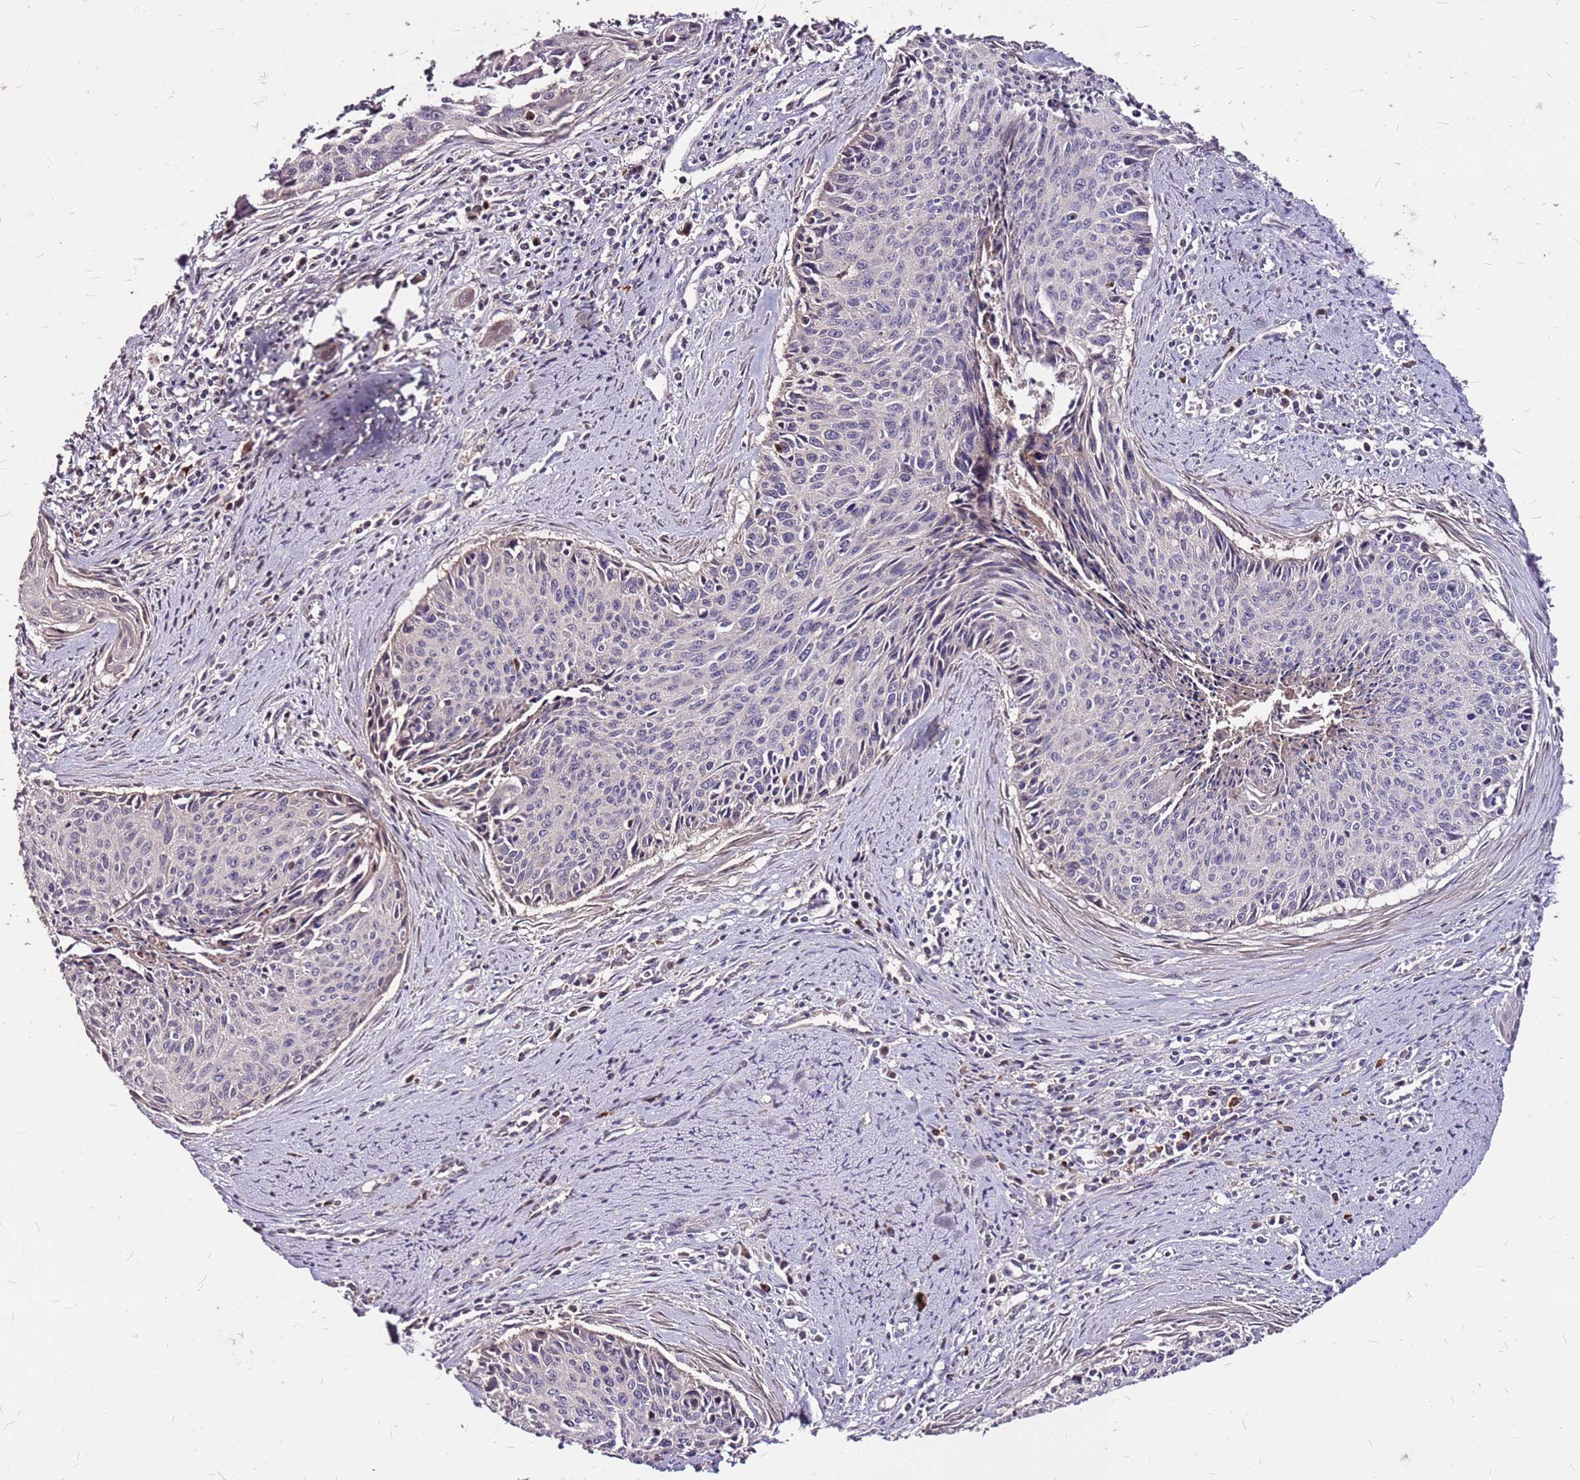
{"staining": {"intensity": "negative", "quantity": "none", "location": "none"}, "tissue": "cervical cancer", "cell_type": "Tumor cells", "image_type": "cancer", "snomed": [{"axis": "morphology", "description": "Squamous cell carcinoma, NOS"}, {"axis": "topography", "description": "Cervix"}], "caption": "A high-resolution micrograph shows immunohistochemistry (IHC) staining of cervical cancer, which demonstrates no significant staining in tumor cells.", "gene": "DCDC2C", "patient": {"sex": "female", "age": 55}}